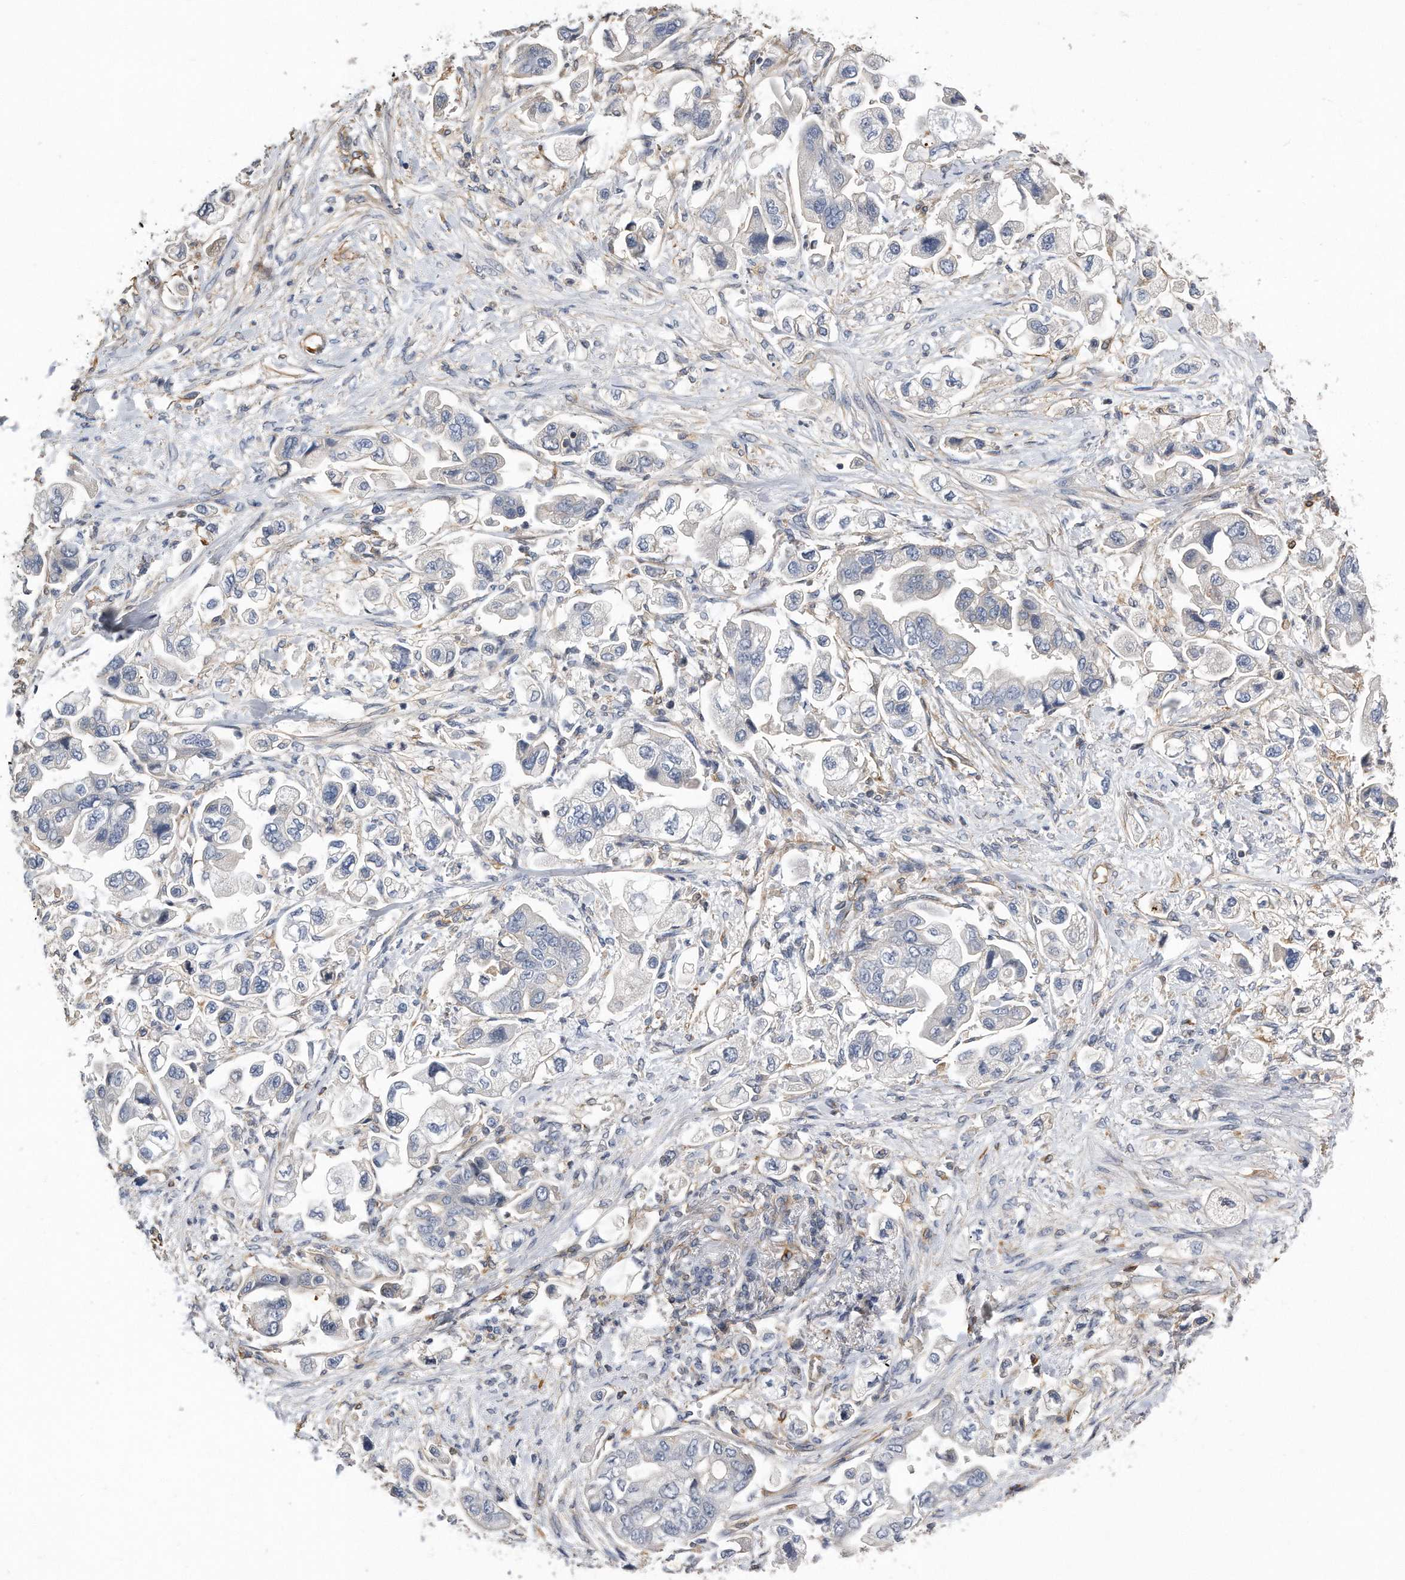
{"staining": {"intensity": "negative", "quantity": "none", "location": "none"}, "tissue": "stomach cancer", "cell_type": "Tumor cells", "image_type": "cancer", "snomed": [{"axis": "morphology", "description": "Adenocarcinoma, NOS"}, {"axis": "topography", "description": "Stomach"}], "caption": "Adenocarcinoma (stomach) was stained to show a protein in brown. There is no significant staining in tumor cells.", "gene": "GPC1", "patient": {"sex": "male", "age": 62}}